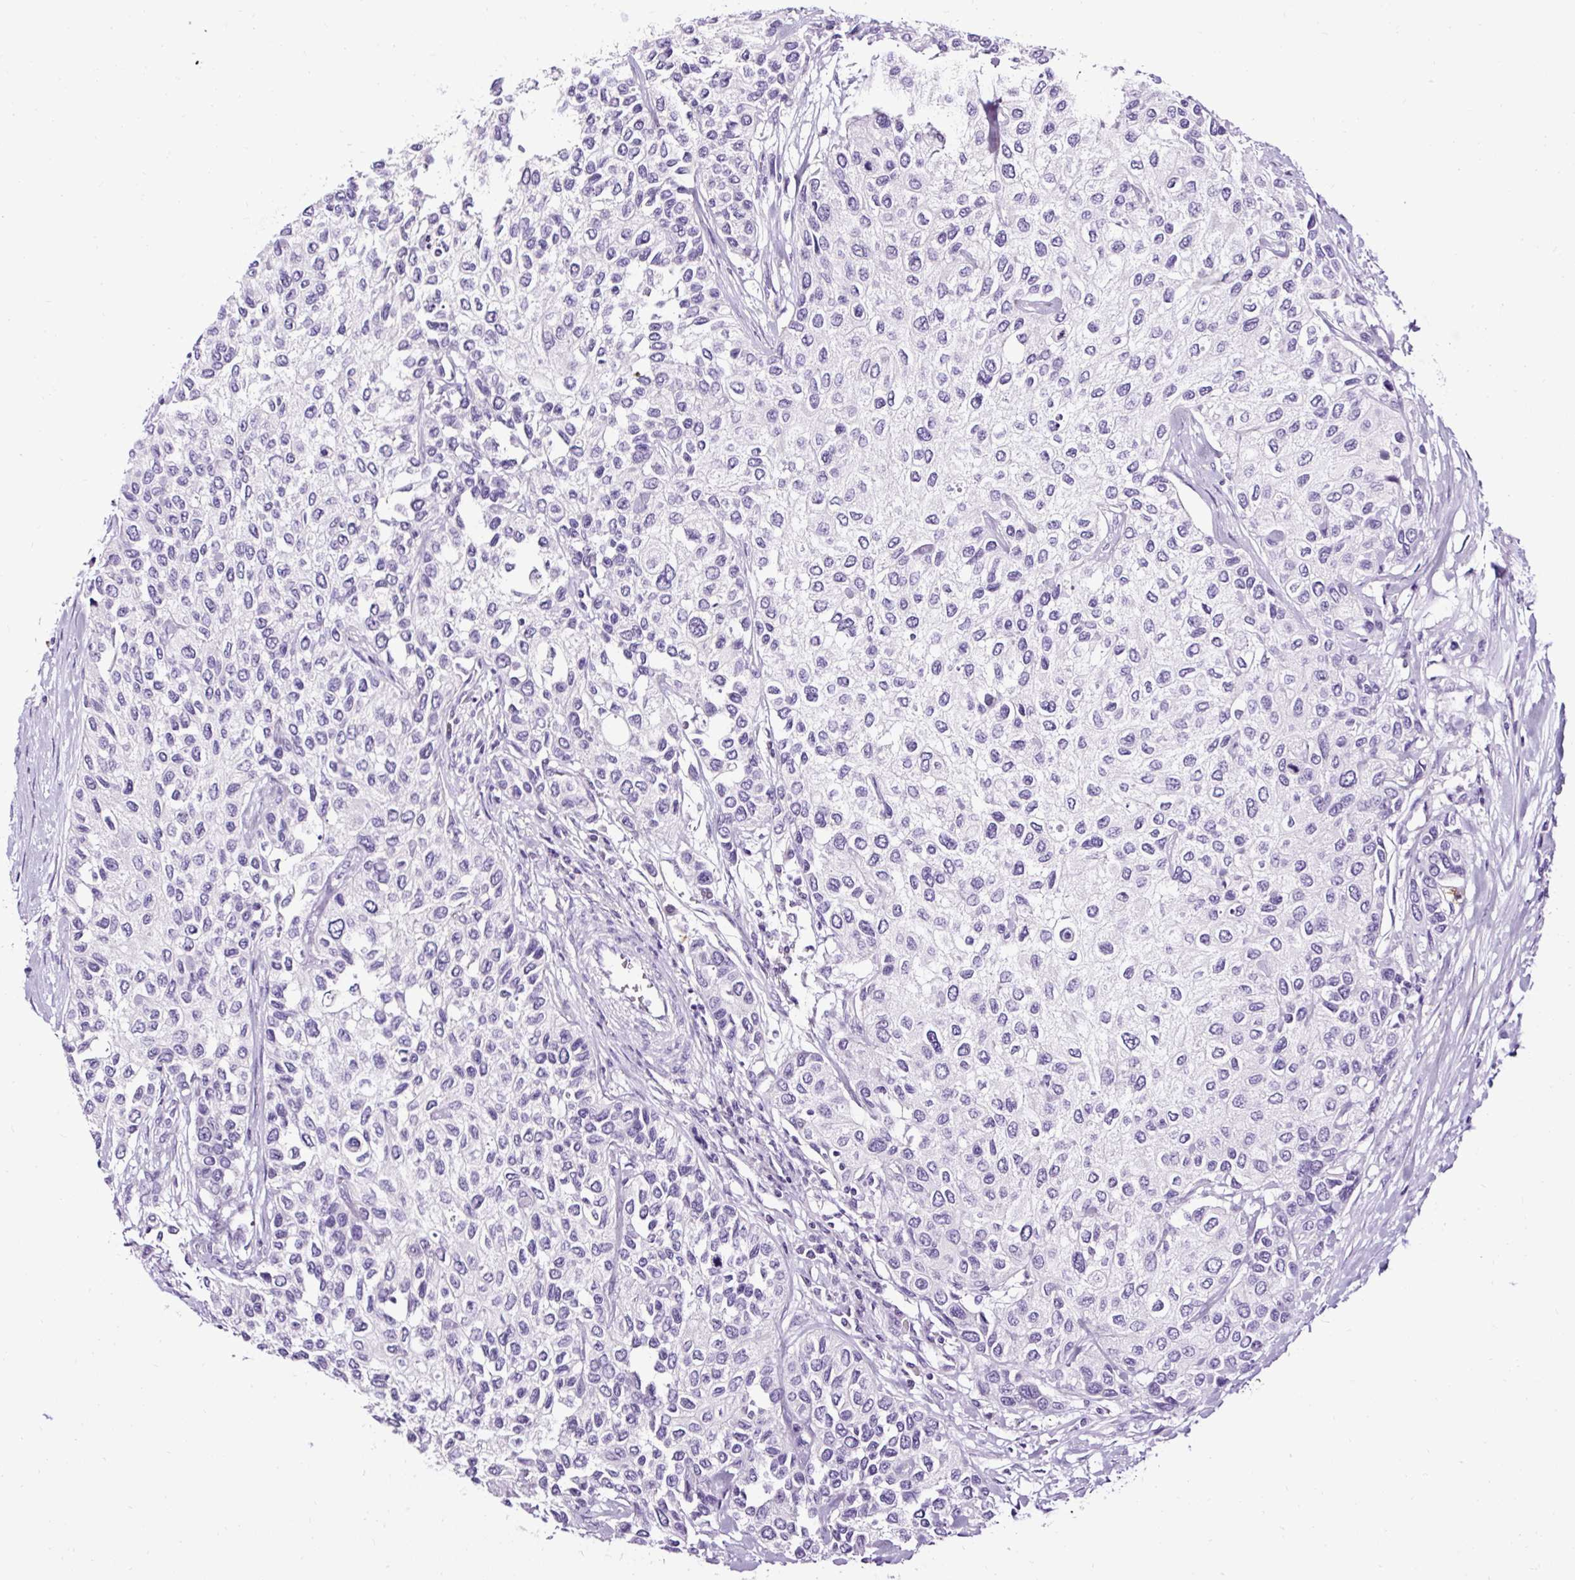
{"staining": {"intensity": "negative", "quantity": "none", "location": "none"}, "tissue": "urothelial cancer", "cell_type": "Tumor cells", "image_type": "cancer", "snomed": [{"axis": "morphology", "description": "Normal tissue, NOS"}, {"axis": "morphology", "description": "Urothelial carcinoma, High grade"}, {"axis": "topography", "description": "Vascular tissue"}, {"axis": "topography", "description": "Urinary bladder"}], "caption": "A high-resolution image shows immunohistochemistry staining of urothelial cancer, which reveals no significant staining in tumor cells. The staining was performed using DAB to visualize the protein expression in brown, while the nuclei were stained in blue with hematoxylin (Magnification: 20x).", "gene": "SLC7A8", "patient": {"sex": "female", "age": 56}}